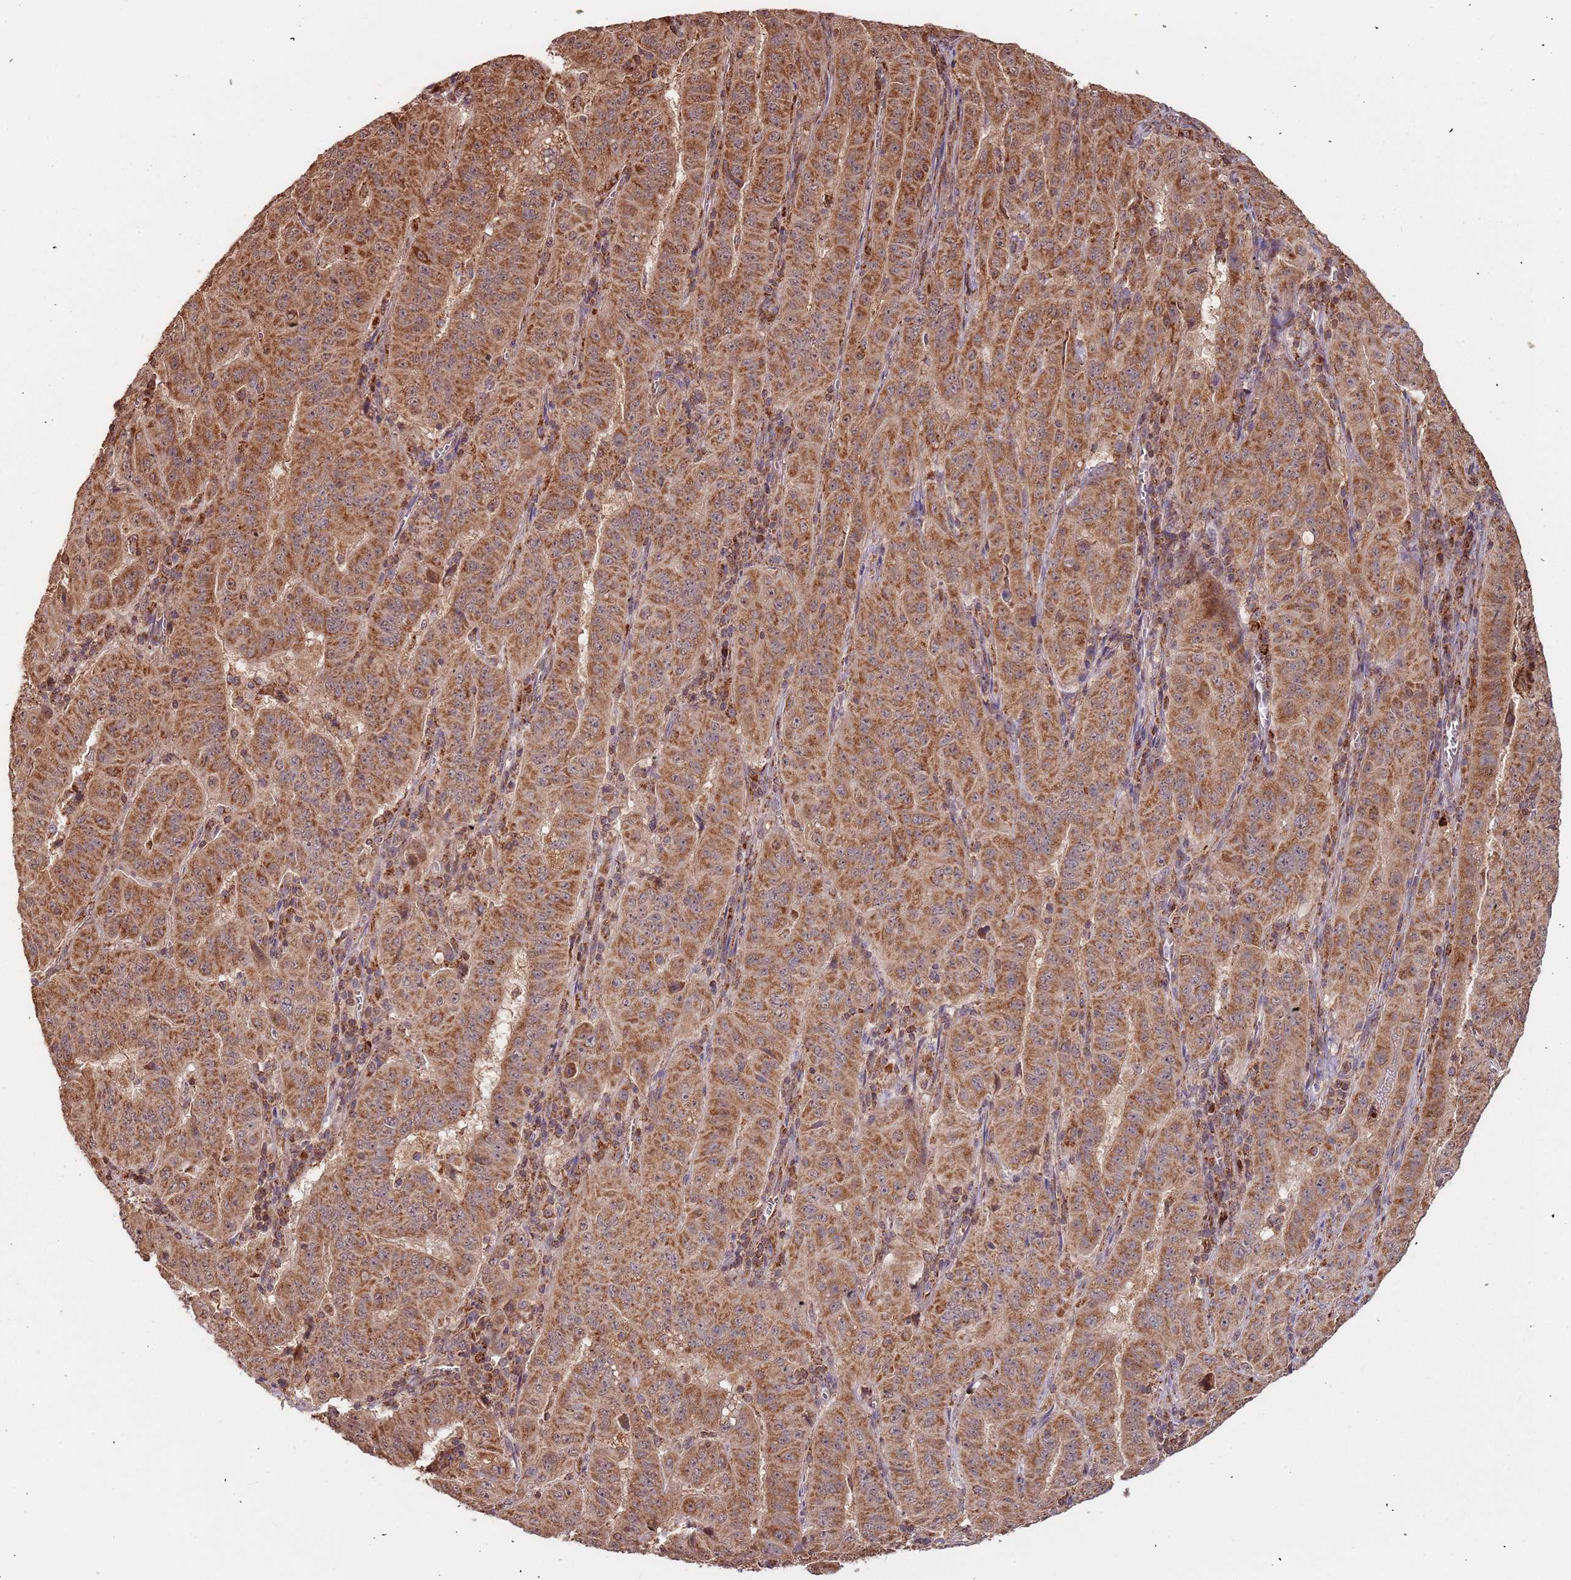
{"staining": {"intensity": "strong", "quantity": ">75%", "location": "cytoplasmic/membranous"}, "tissue": "pancreatic cancer", "cell_type": "Tumor cells", "image_type": "cancer", "snomed": [{"axis": "morphology", "description": "Adenocarcinoma, NOS"}, {"axis": "topography", "description": "Pancreas"}], "caption": "Pancreatic adenocarcinoma was stained to show a protein in brown. There is high levels of strong cytoplasmic/membranous expression in about >75% of tumor cells.", "gene": "IL17RD", "patient": {"sex": "male", "age": 63}}